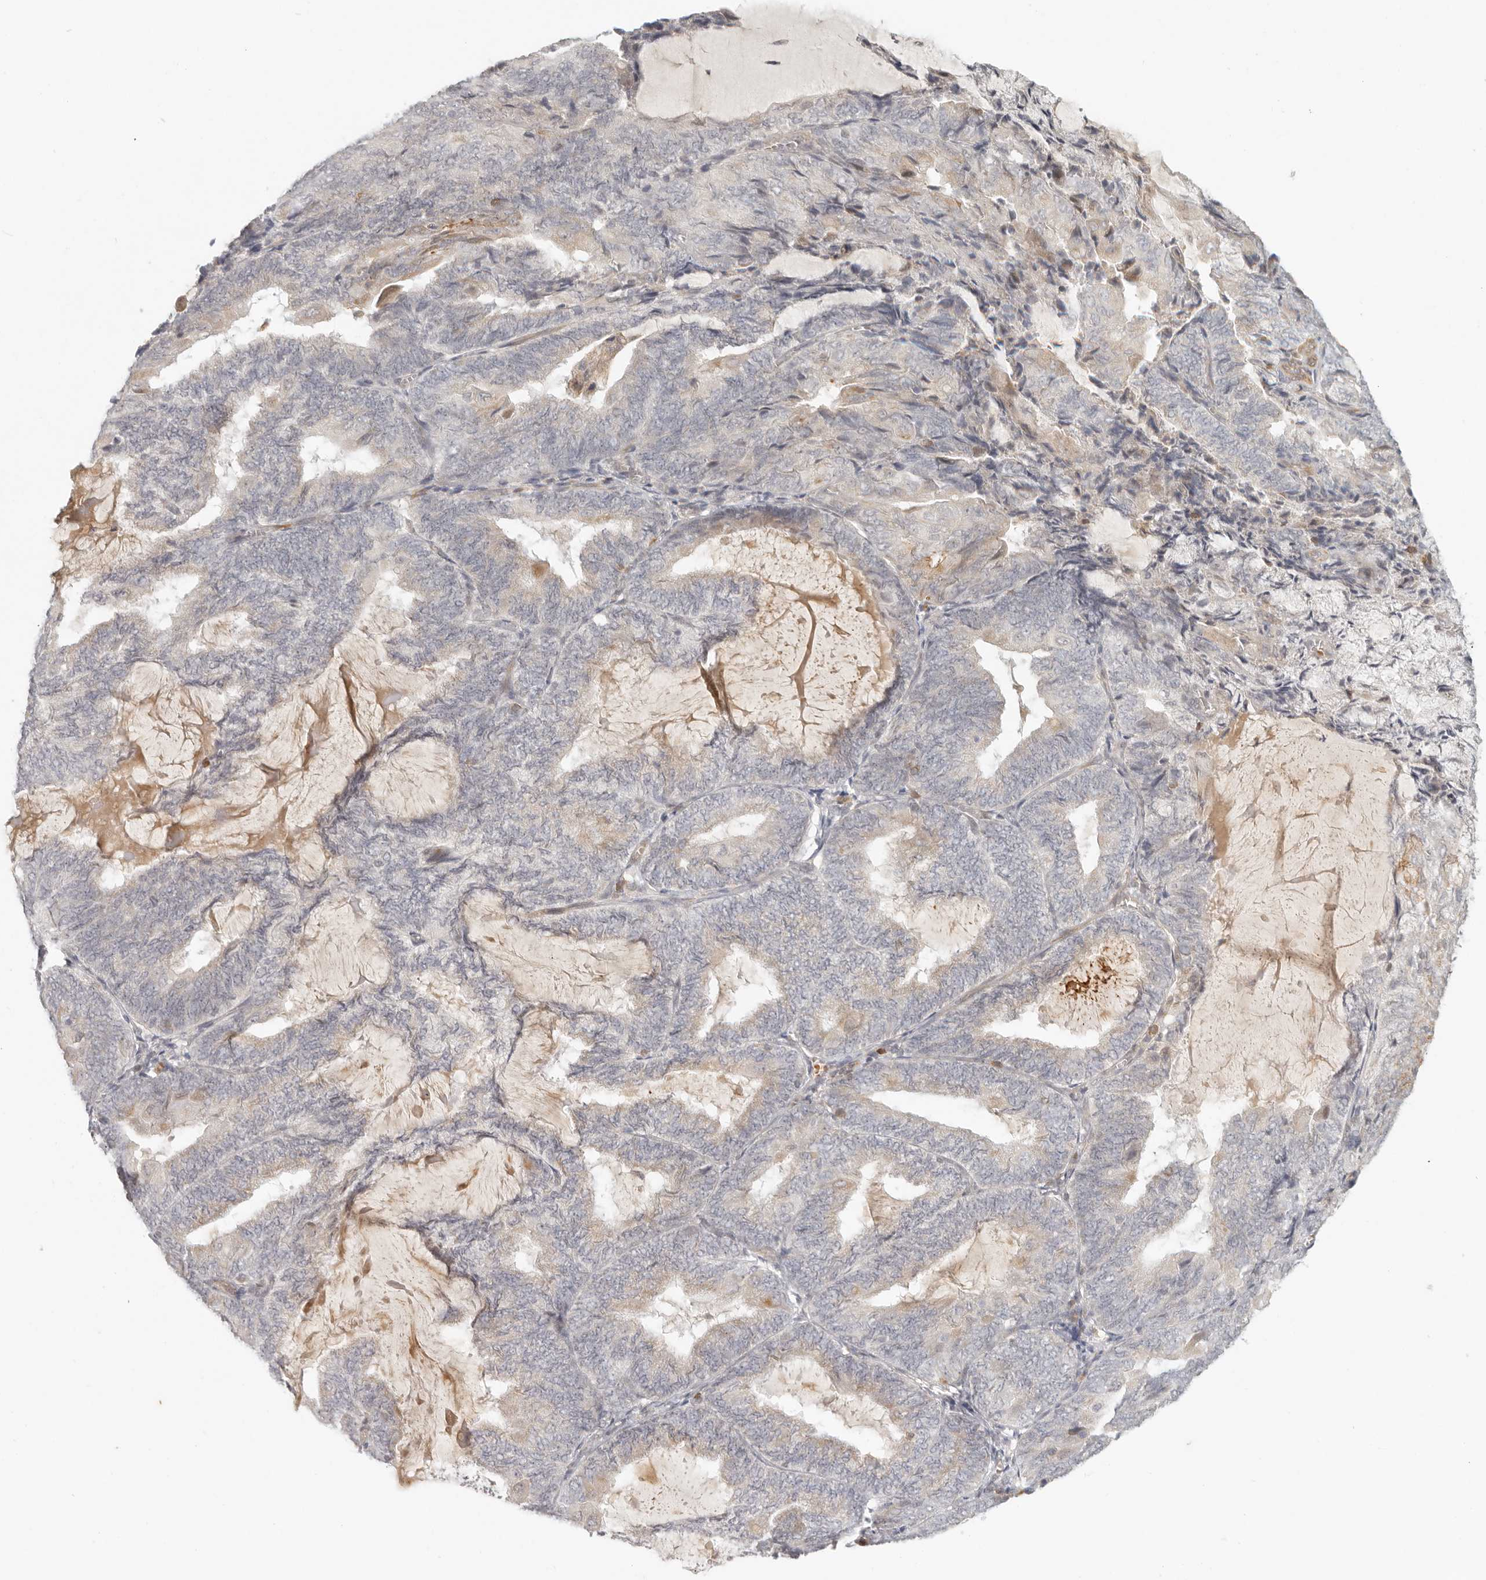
{"staining": {"intensity": "moderate", "quantity": "<25%", "location": "cytoplasmic/membranous"}, "tissue": "endometrial cancer", "cell_type": "Tumor cells", "image_type": "cancer", "snomed": [{"axis": "morphology", "description": "Adenocarcinoma, NOS"}, {"axis": "topography", "description": "Endometrium"}], "caption": "DAB (3,3'-diaminobenzidine) immunohistochemical staining of endometrial cancer (adenocarcinoma) displays moderate cytoplasmic/membranous protein staining in approximately <25% of tumor cells. (brown staining indicates protein expression, while blue staining denotes nuclei).", "gene": "AHDC1", "patient": {"sex": "female", "age": 81}}